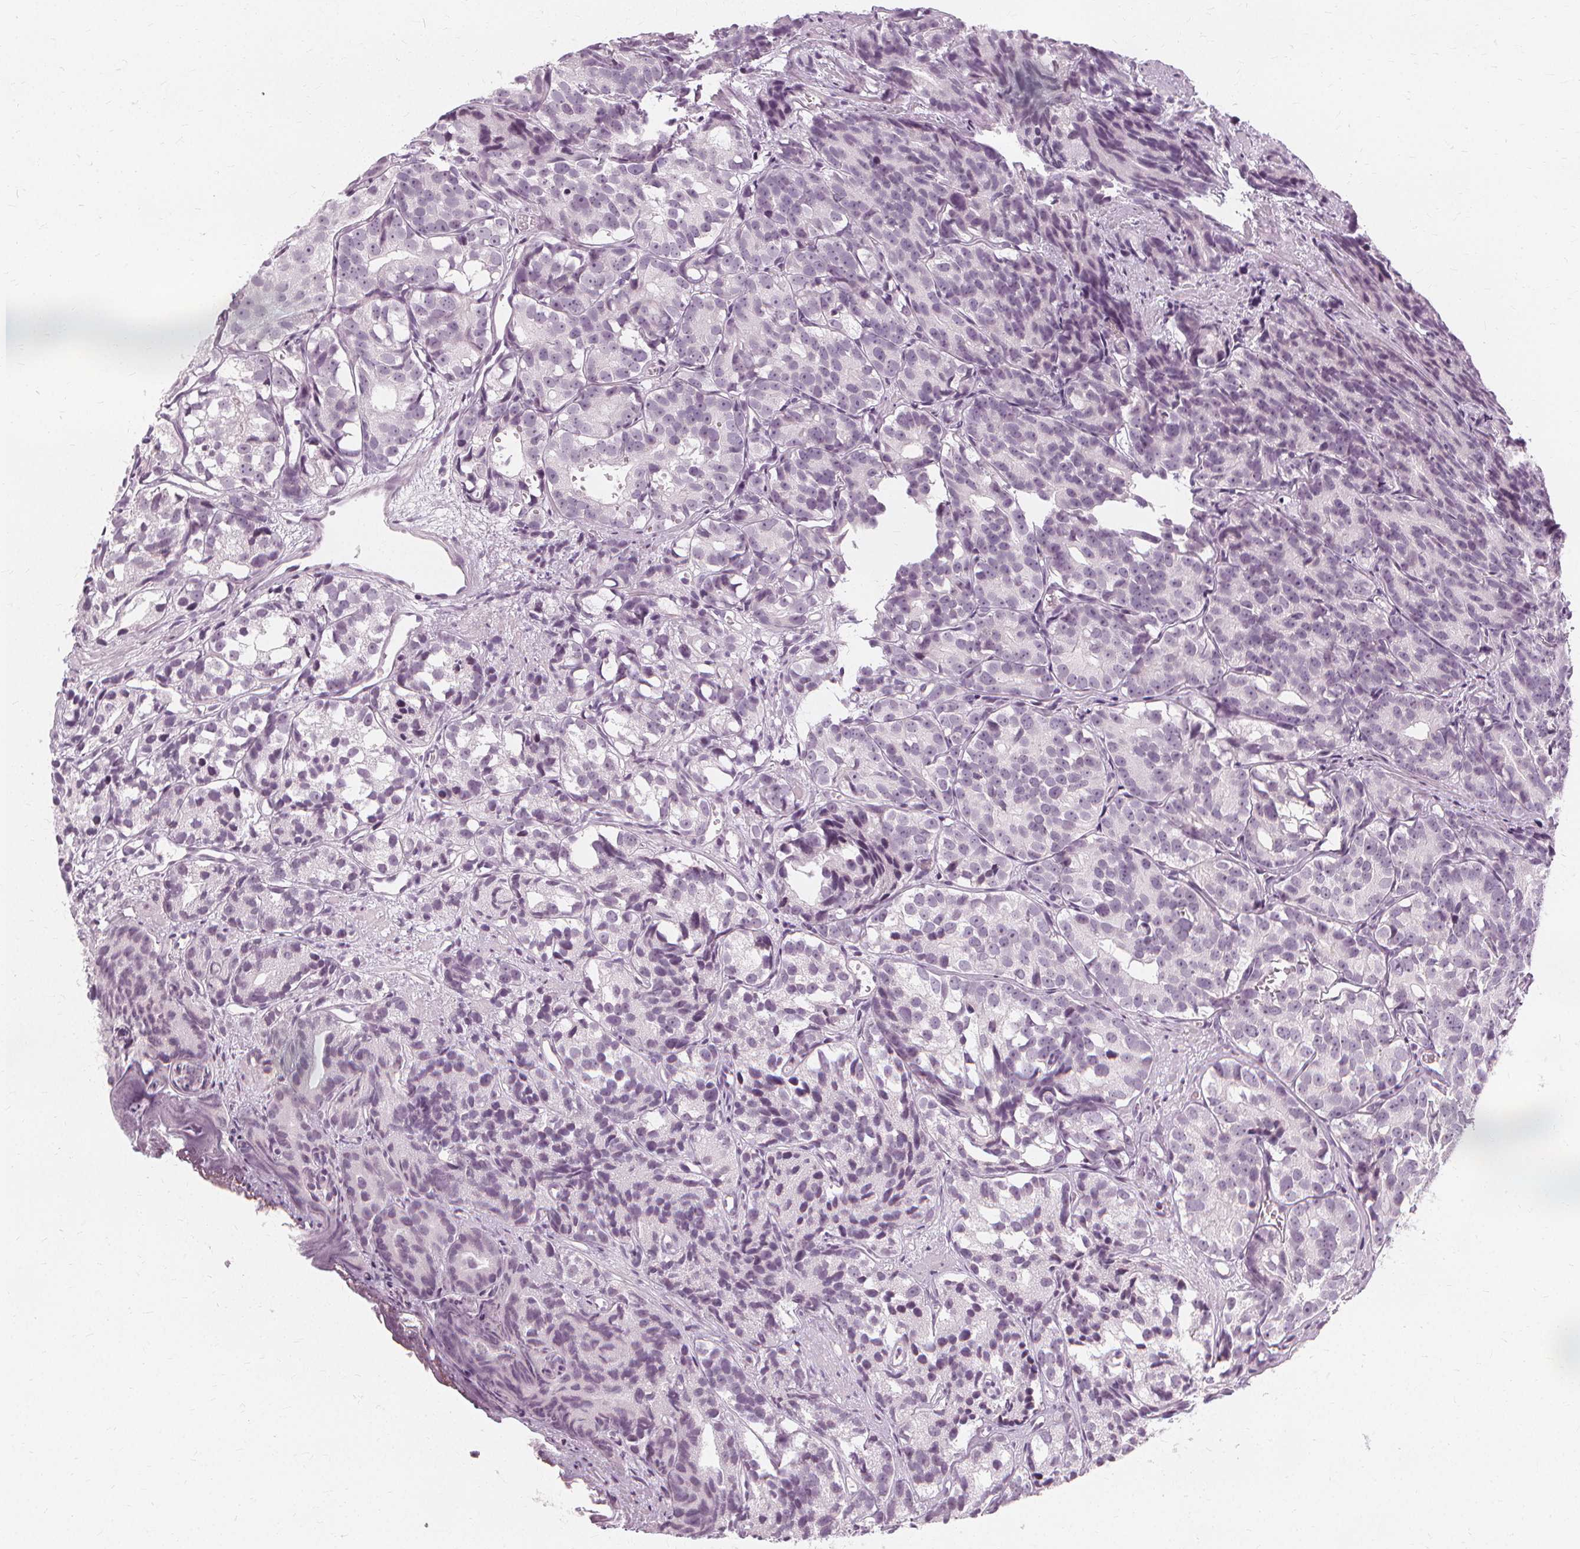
{"staining": {"intensity": "negative", "quantity": "none", "location": "none"}, "tissue": "prostate cancer", "cell_type": "Tumor cells", "image_type": "cancer", "snomed": [{"axis": "morphology", "description": "Adenocarcinoma, High grade"}, {"axis": "topography", "description": "Prostate"}], "caption": "This image is of prostate cancer (high-grade adenocarcinoma) stained with immunohistochemistry to label a protein in brown with the nuclei are counter-stained blue. There is no positivity in tumor cells. The staining was performed using DAB (3,3'-diaminobenzidine) to visualize the protein expression in brown, while the nuclei were stained in blue with hematoxylin (Magnification: 20x).", "gene": "NXPE1", "patient": {"sex": "male", "age": 77}}